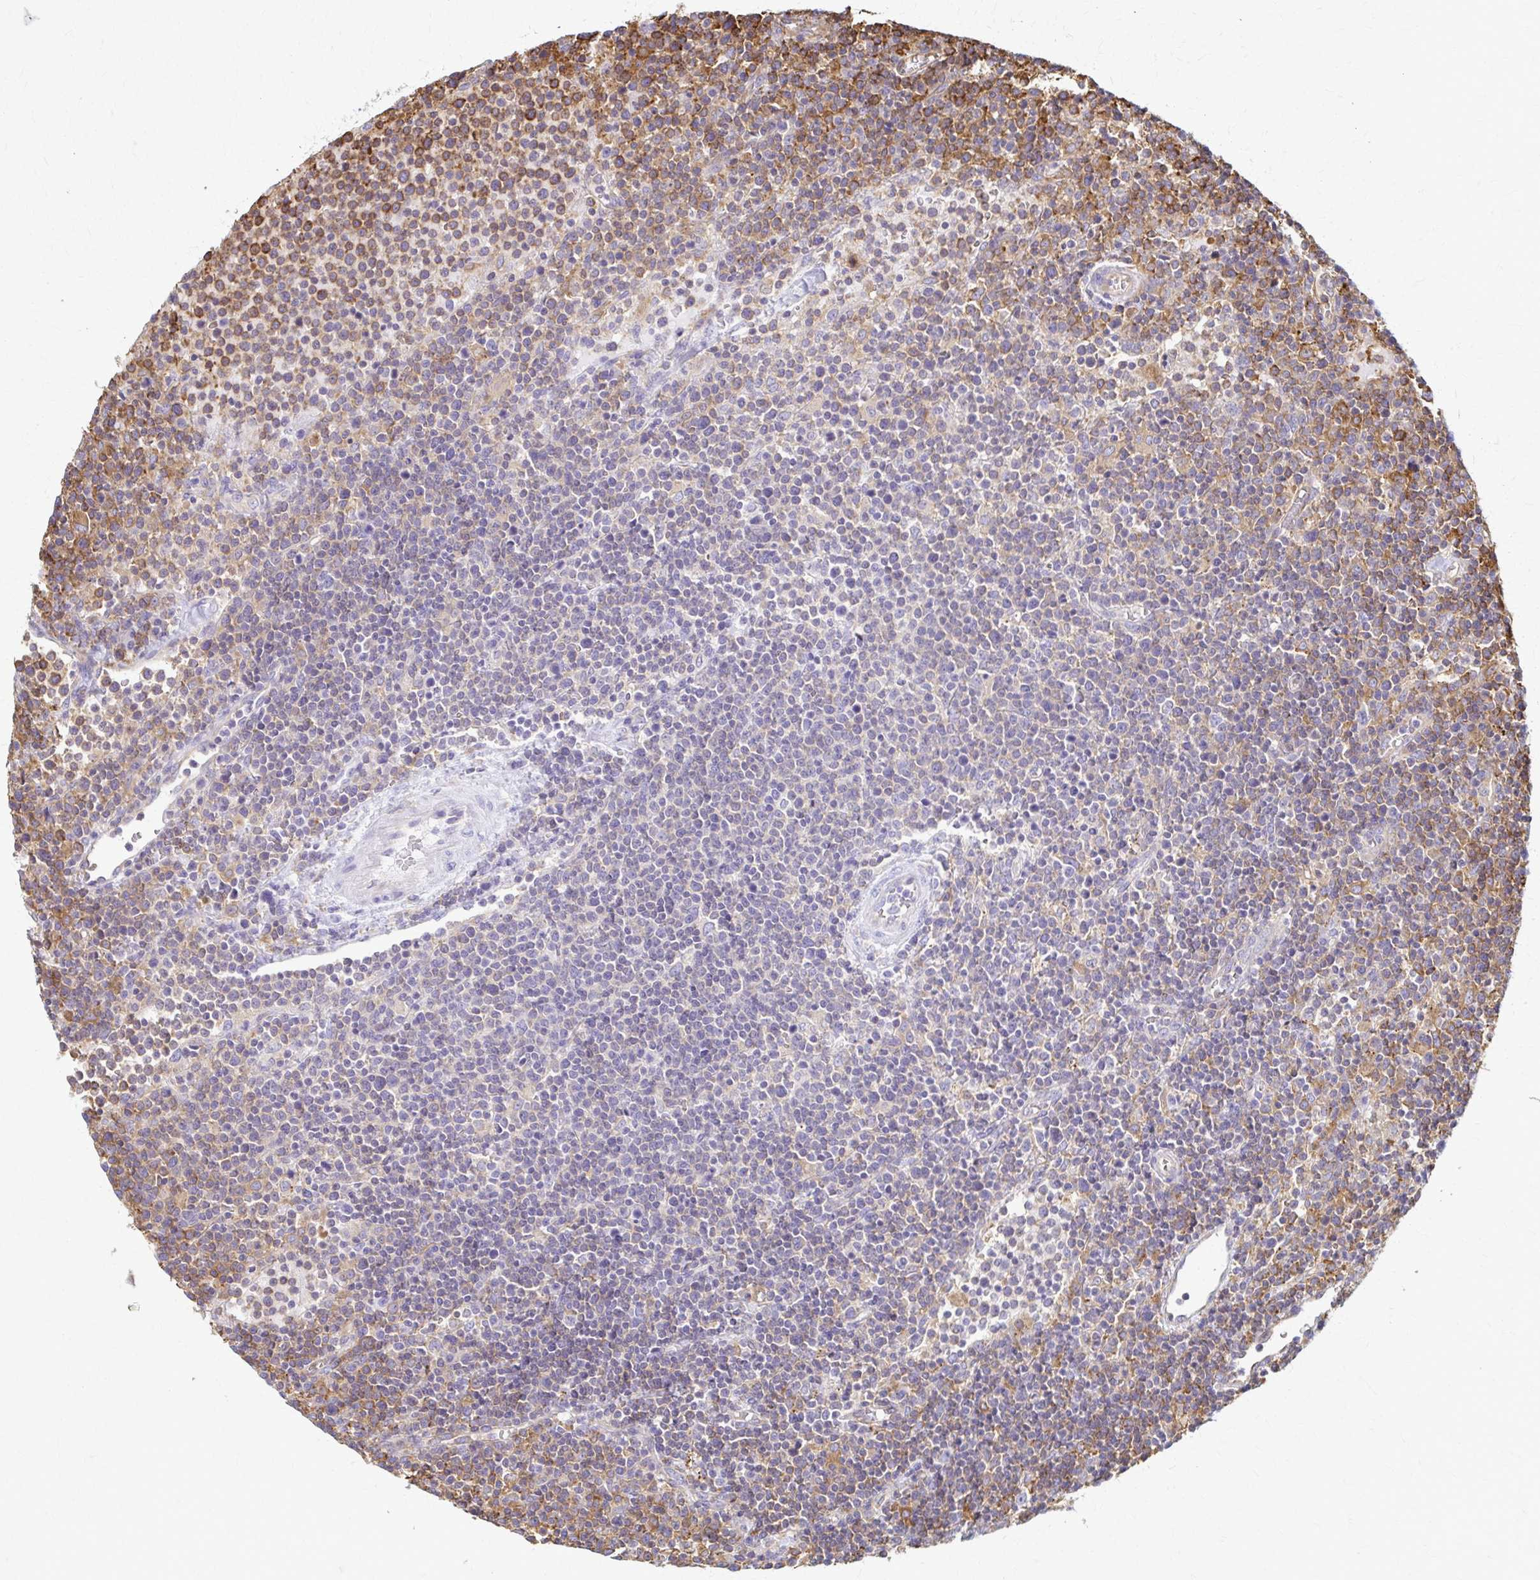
{"staining": {"intensity": "moderate", "quantity": "25%-75%", "location": "cytoplasmic/membranous"}, "tissue": "lymphoma", "cell_type": "Tumor cells", "image_type": "cancer", "snomed": [{"axis": "morphology", "description": "Malignant lymphoma, non-Hodgkin's type, High grade"}, {"axis": "topography", "description": "Lymph node"}], "caption": "Protein positivity by immunohistochemistry (IHC) exhibits moderate cytoplasmic/membranous expression in about 25%-75% of tumor cells in malignant lymphoma, non-Hodgkin's type (high-grade).", "gene": "WASF2", "patient": {"sex": "male", "age": 61}}